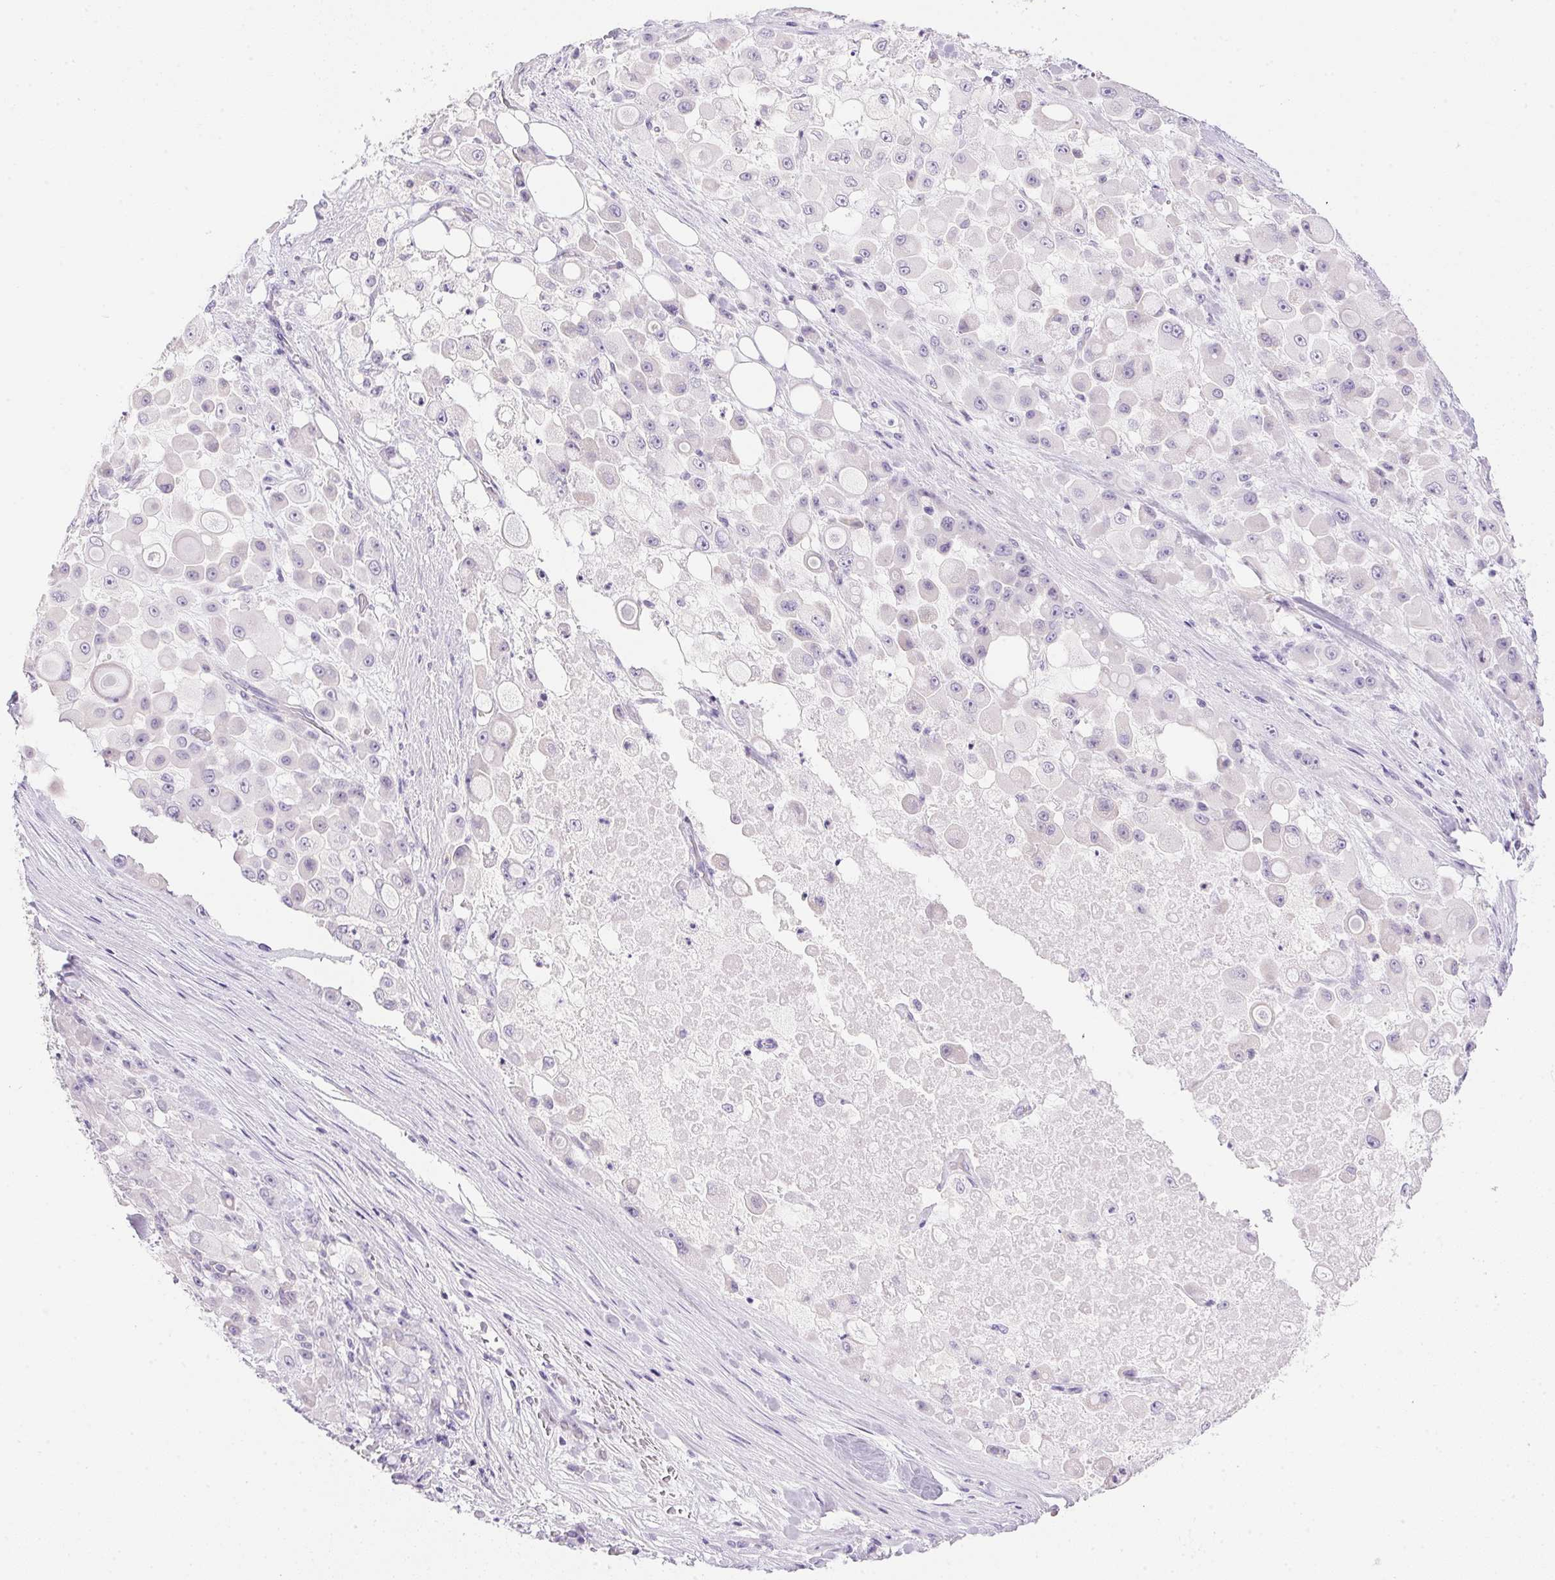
{"staining": {"intensity": "negative", "quantity": "none", "location": "none"}, "tissue": "stomach cancer", "cell_type": "Tumor cells", "image_type": "cancer", "snomed": [{"axis": "morphology", "description": "Adenocarcinoma, NOS"}, {"axis": "topography", "description": "Stomach"}], "caption": "Histopathology image shows no protein staining in tumor cells of stomach adenocarcinoma tissue.", "gene": "ATP6V0A4", "patient": {"sex": "female", "age": 76}}